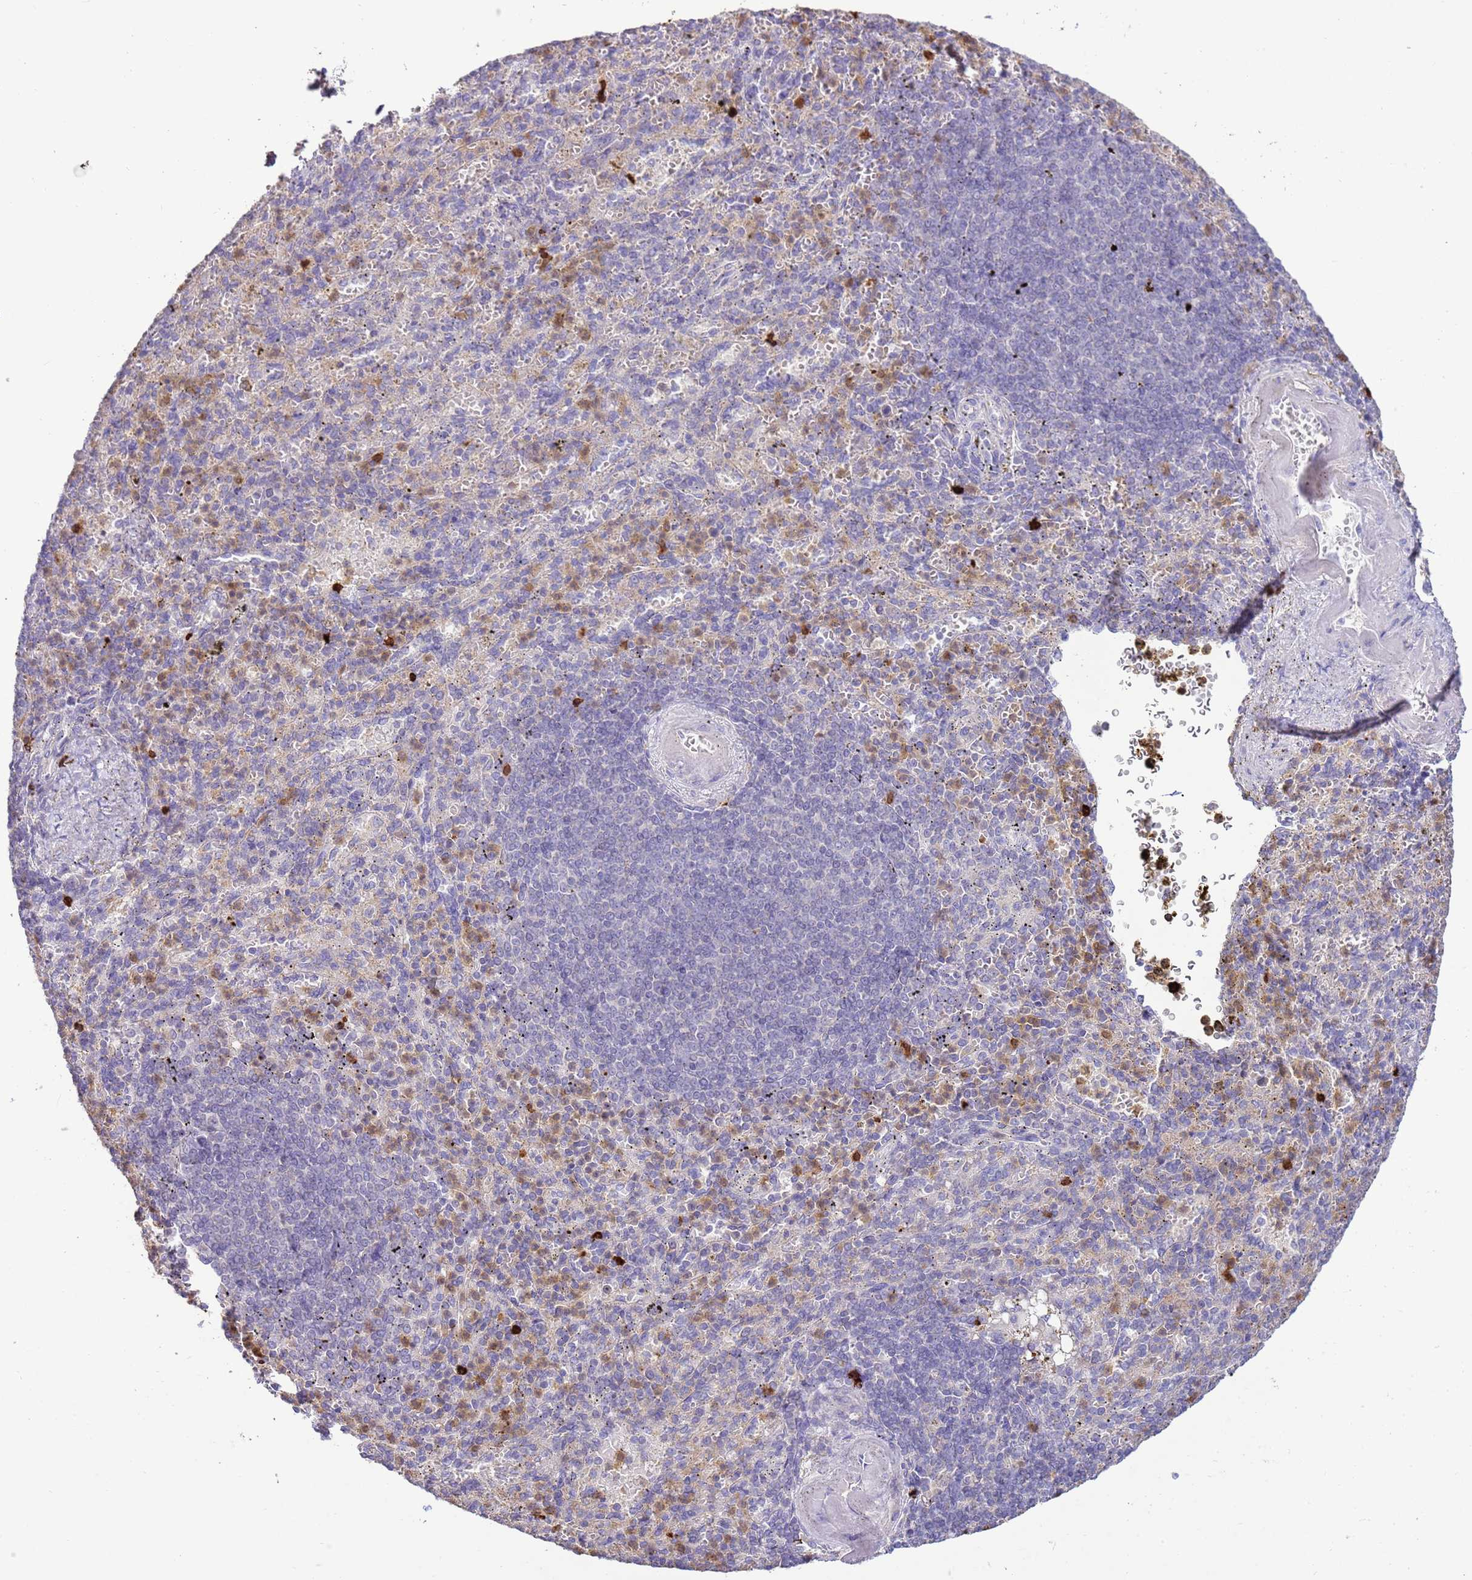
{"staining": {"intensity": "strong", "quantity": "<25%", "location": "cytoplasmic/membranous"}, "tissue": "spleen", "cell_type": "Cells in red pulp", "image_type": "normal", "snomed": [{"axis": "morphology", "description": "Normal tissue, NOS"}, {"axis": "topography", "description": "Spleen"}], "caption": "Cells in red pulp show strong cytoplasmic/membranous staining in approximately <25% of cells in normal spleen.", "gene": "IL2RG", "patient": {"sex": "female", "age": 74}}